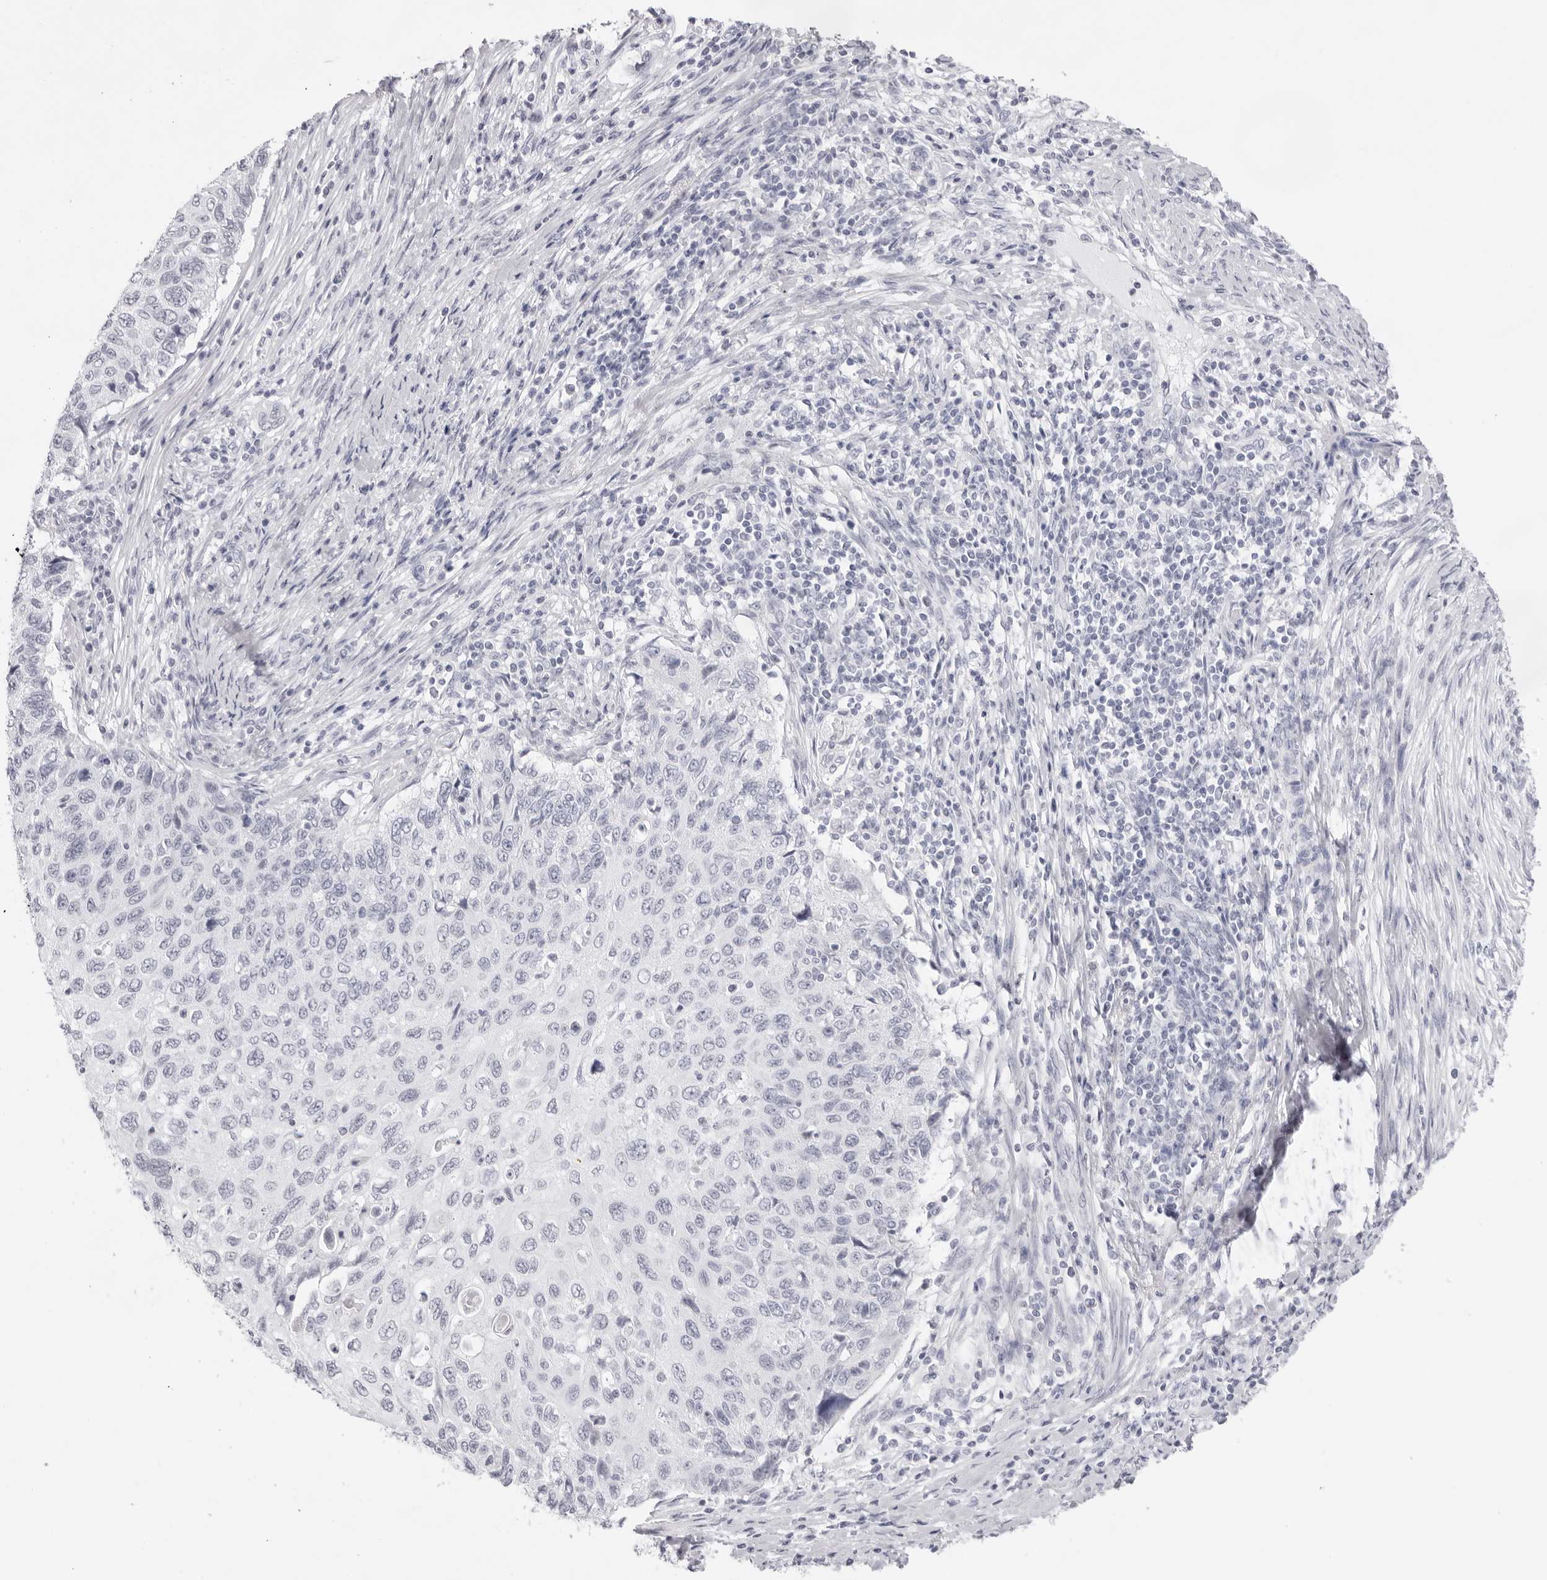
{"staining": {"intensity": "negative", "quantity": "none", "location": "none"}, "tissue": "cervical cancer", "cell_type": "Tumor cells", "image_type": "cancer", "snomed": [{"axis": "morphology", "description": "Squamous cell carcinoma, NOS"}, {"axis": "topography", "description": "Cervix"}], "caption": "Protein analysis of squamous cell carcinoma (cervical) reveals no significant staining in tumor cells.", "gene": "KLK12", "patient": {"sex": "female", "age": 70}}